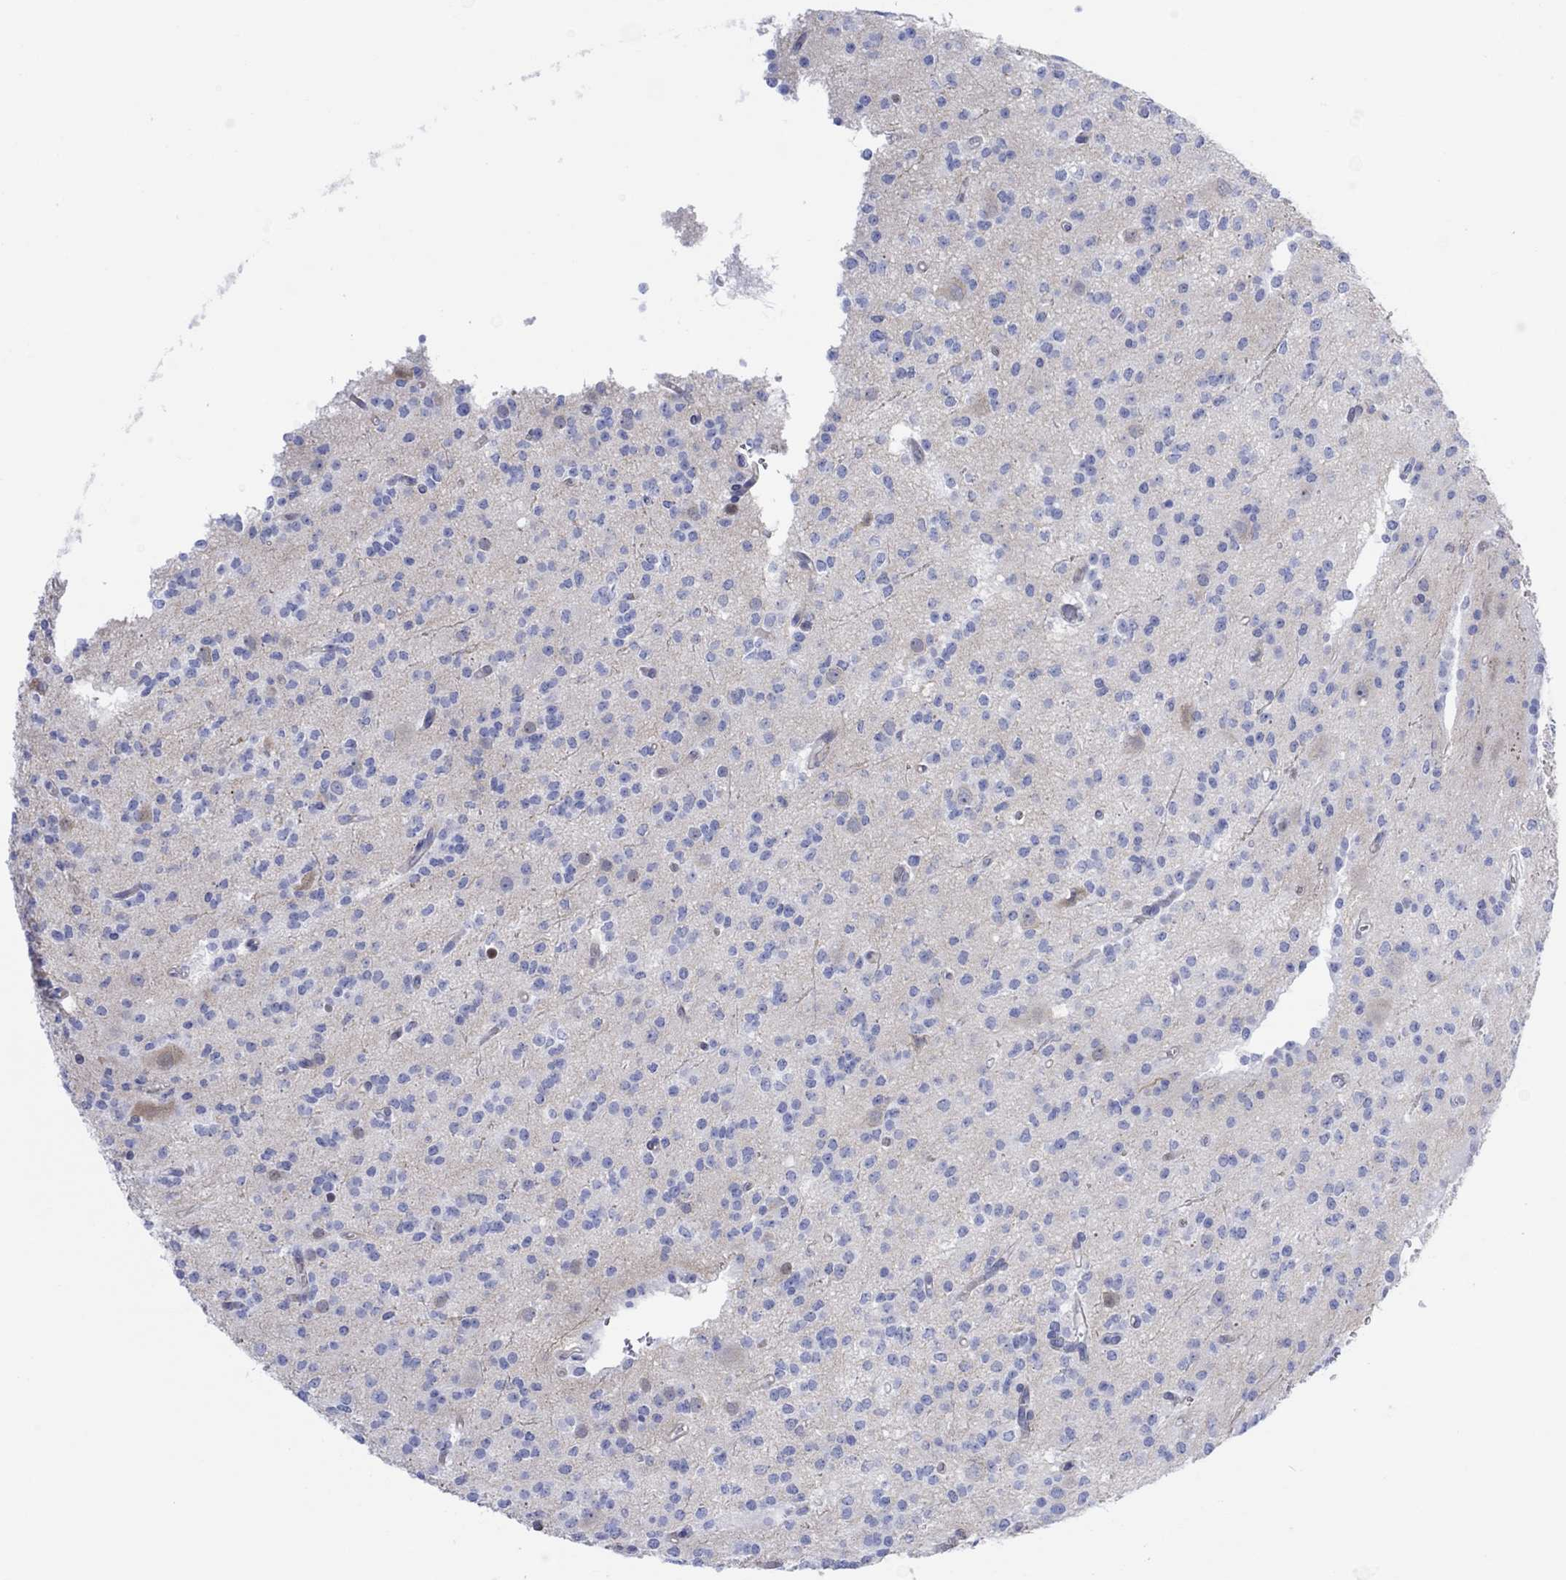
{"staining": {"intensity": "negative", "quantity": "none", "location": "none"}, "tissue": "glioma", "cell_type": "Tumor cells", "image_type": "cancer", "snomed": [{"axis": "morphology", "description": "Glioma, malignant, Low grade"}, {"axis": "topography", "description": "Brain"}], "caption": "An IHC histopathology image of malignant low-grade glioma is shown. There is no staining in tumor cells of malignant low-grade glioma.", "gene": "TLDC2", "patient": {"sex": "male", "age": 27}}